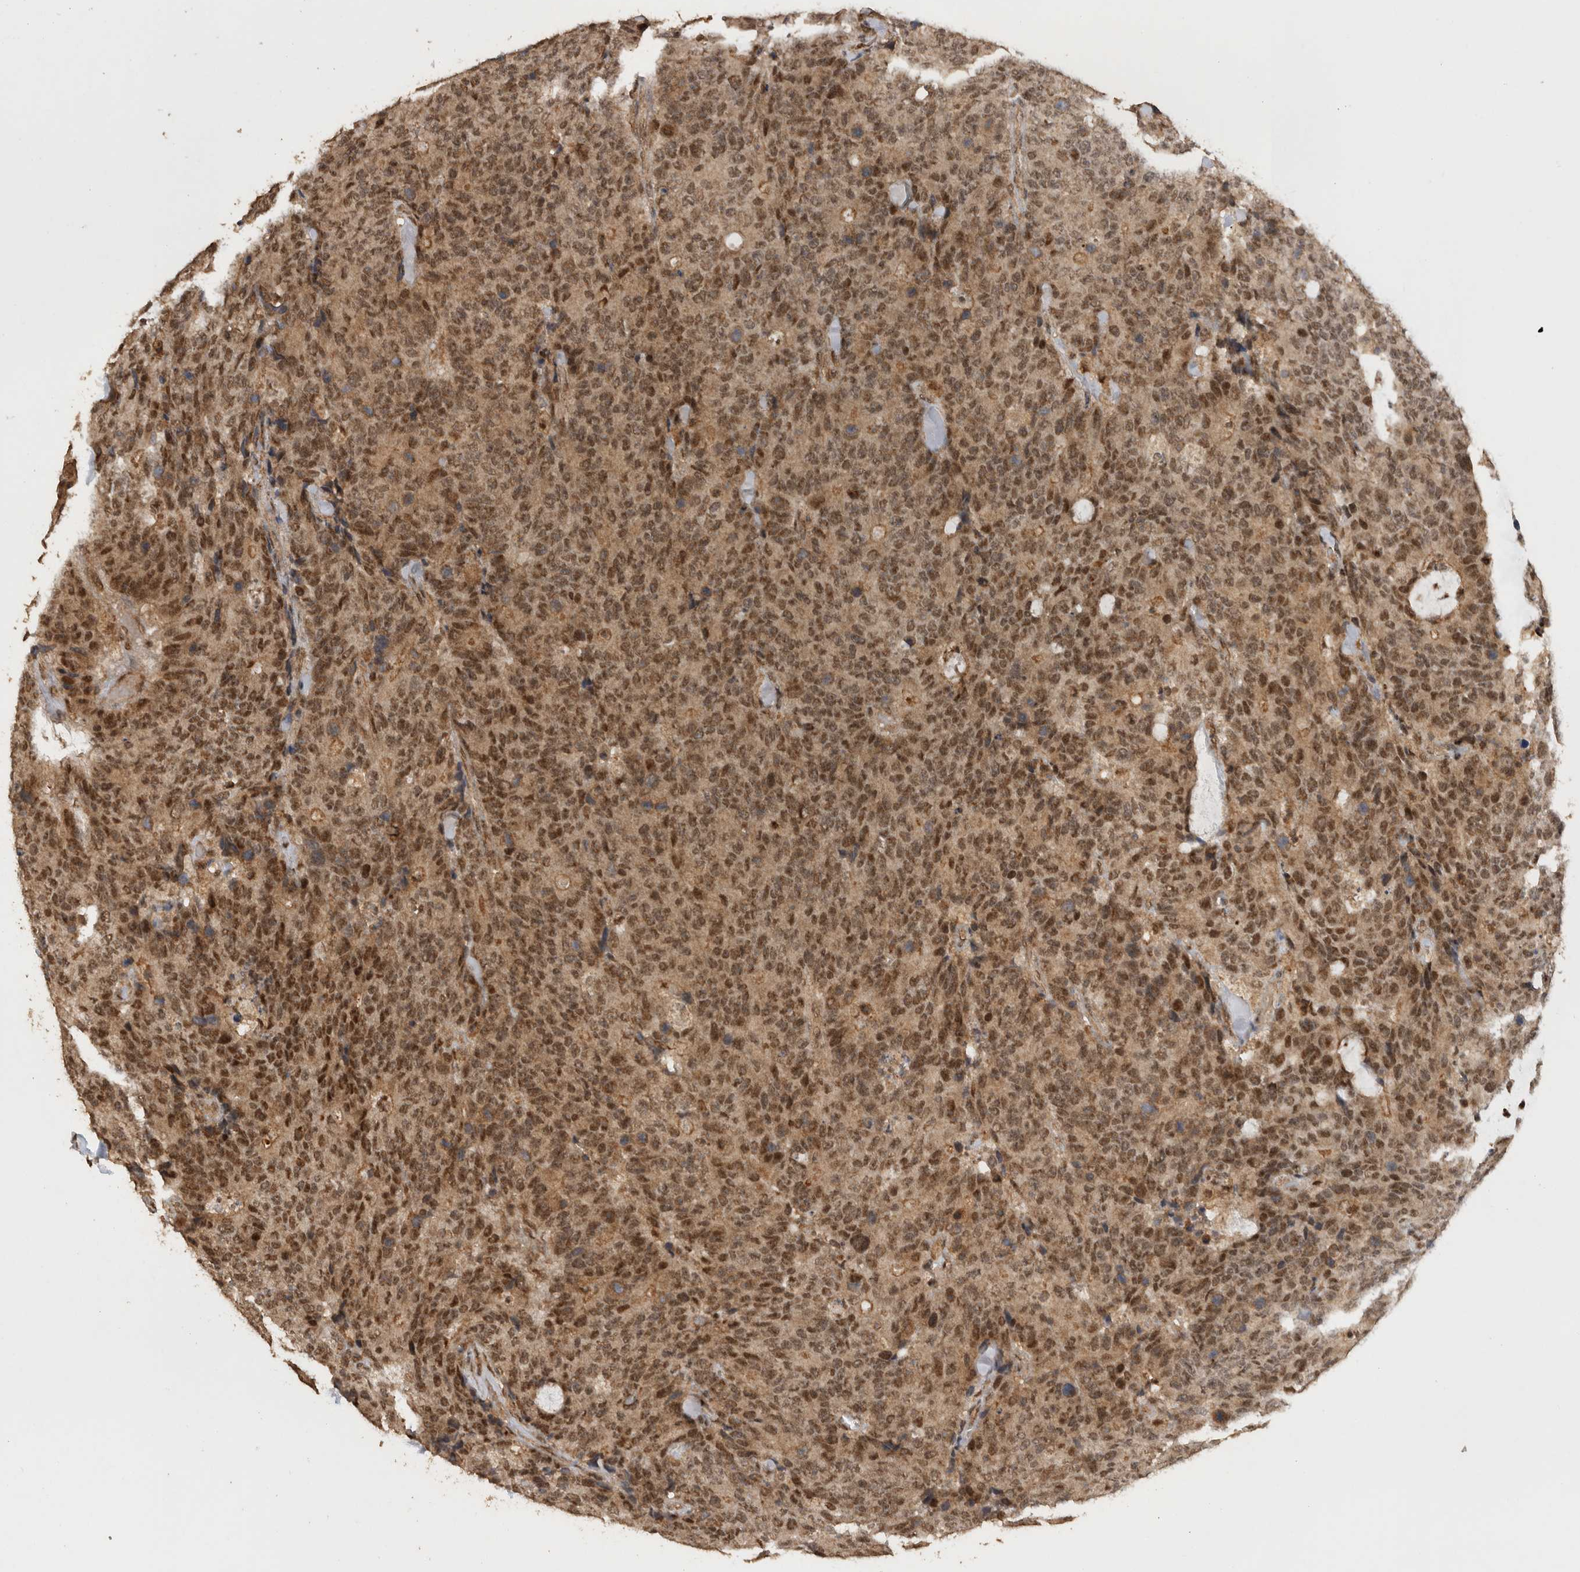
{"staining": {"intensity": "moderate", "quantity": ">75%", "location": "cytoplasmic/membranous,nuclear"}, "tissue": "colorectal cancer", "cell_type": "Tumor cells", "image_type": "cancer", "snomed": [{"axis": "morphology", "description": "Adenocarcinoma, NOS"}, {"axis": "topography", "description": "Colon"}], "caption": "IHC image of neoplastic tissue: human colorectal cancer (adenocarcinoma) stained using immunohistochemistry (IHC) demonstrates medium levels of moderate protein expression localized specifically in the cytoplasmic/membranous and nuclear of tumor cells, appearing as a cytoplasmic/membranous and nuclear brown color.", "gene": "KEAP1", "patient": {"sex": "female", "age": 86}}